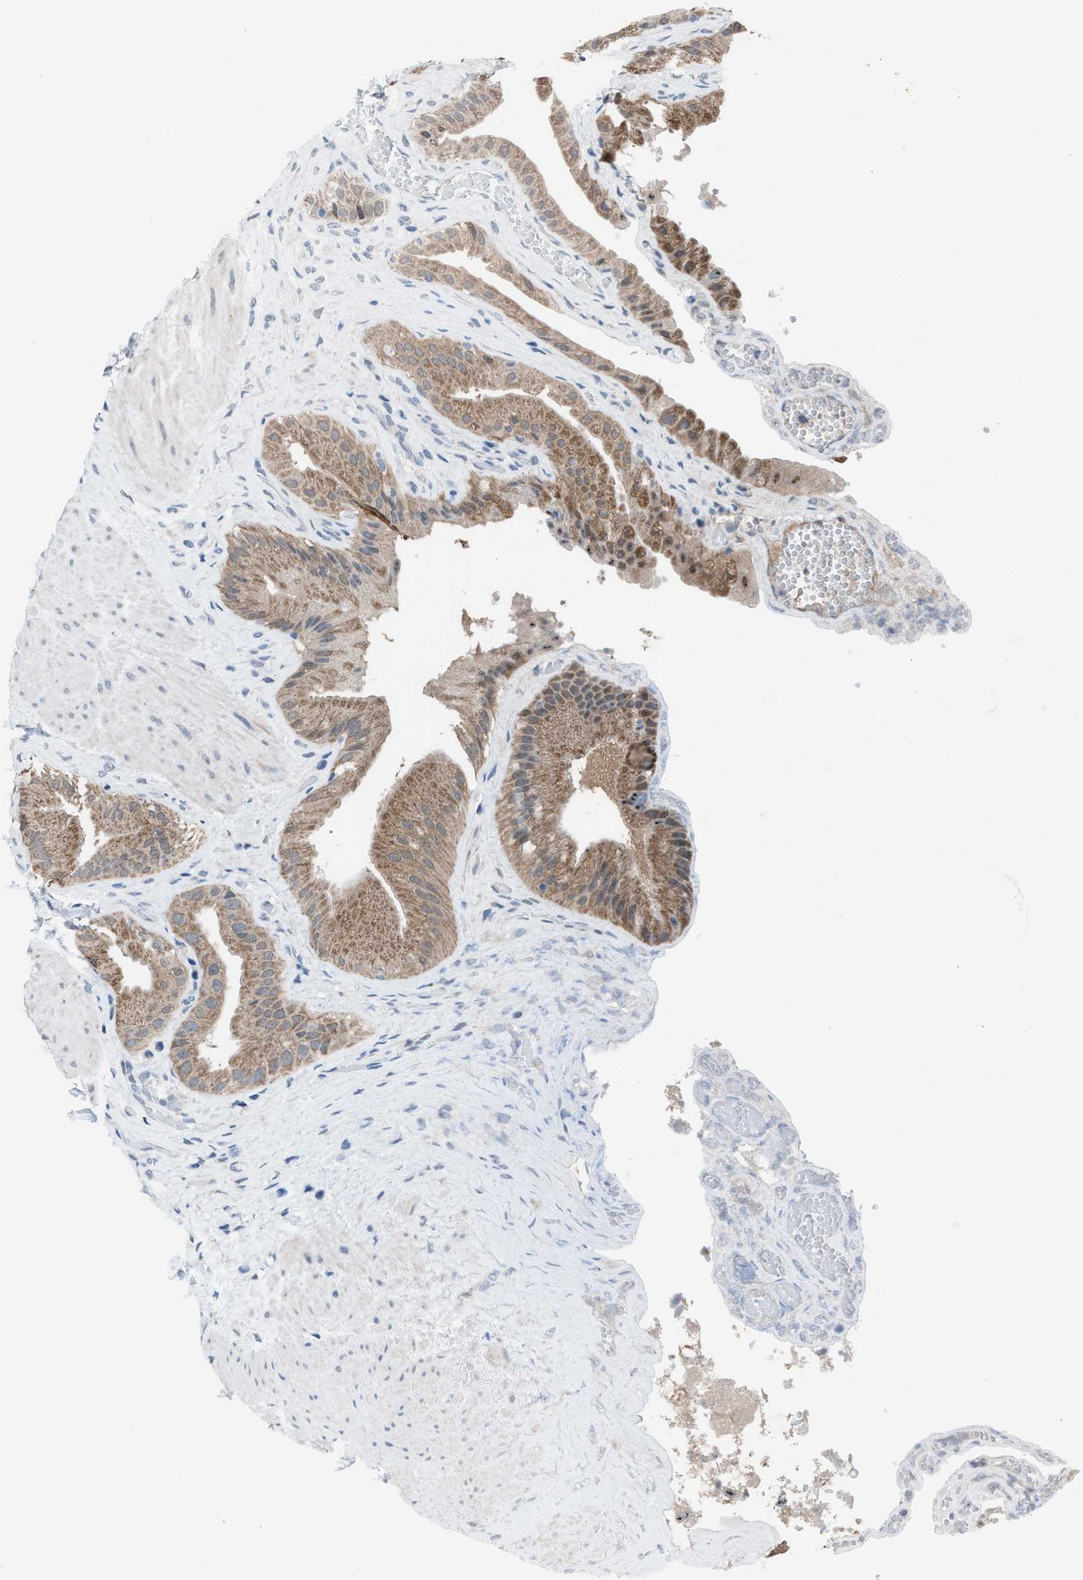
{"staining": {"intensity": "moderate", "quantity": ">75%", "location": "cytoplasmic/membranous"}, "tissue": "gallbladder", "cell_type": "Glandular cells", "image_type": "normal", "snomed": [{"axis": "morphology", "description": "Normal tissue, NOS"}, {"axis": "topography", "description": "Gallbladder"}], "caption": "Unremarkable gallbladder displays moderate cytoplasmic/membranous staining in about >75% of glandular cells The staining was performed using DAB, with brown indicating positive protein expression. Nuclei are stained blue with hematoxylin..", "gene": "ANAPC11", "patient": {"sex": "male", "age": 49}}